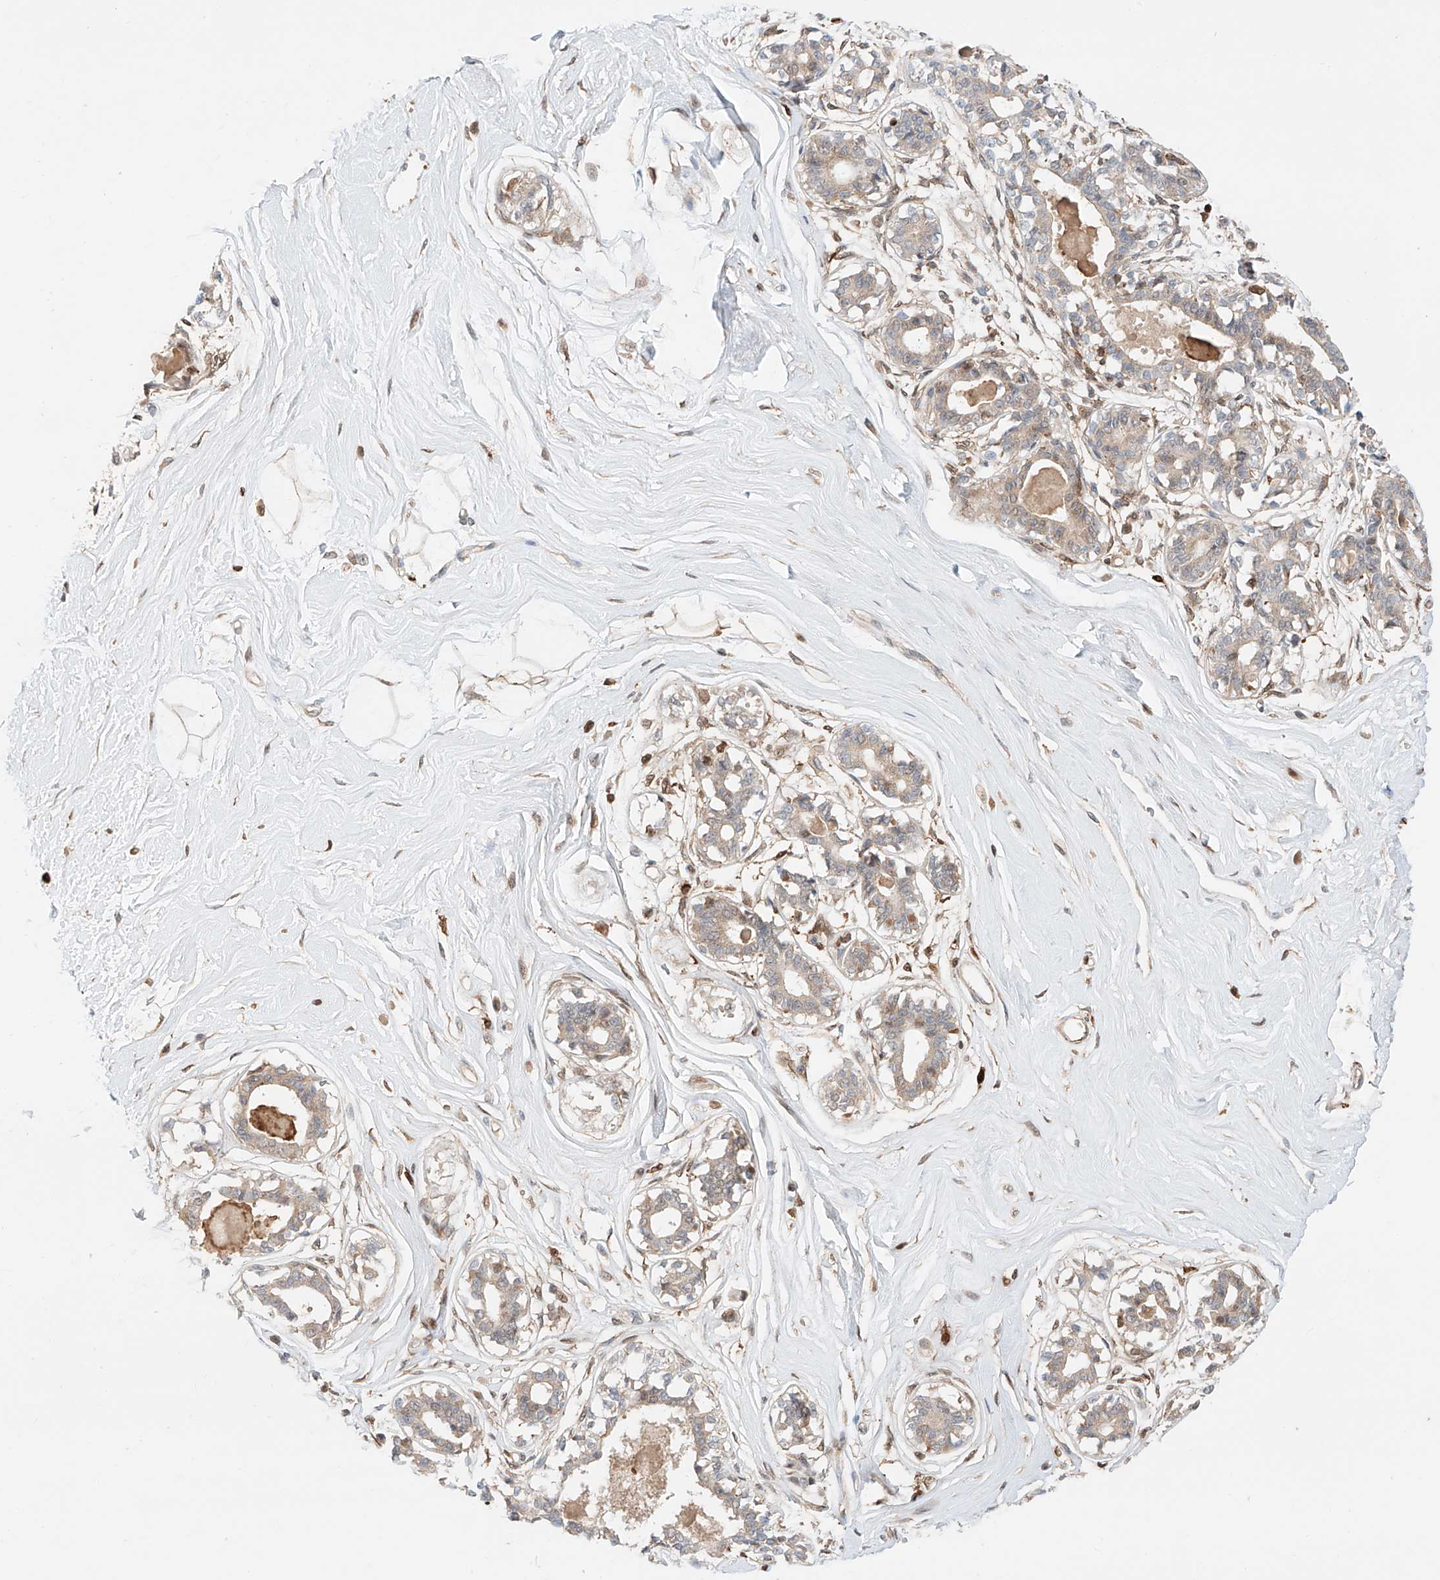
{"staining": {"intensity": "strong", "quantity": ">75%", "location": "cytoplasmic/membranous"}, "tissue": "breast", "cell_type": "Adipocytes", "image_type": "normal", "snomed": [{"axis": "morphology", "description": "Normal tissue, NOS"}, {"axis": "topography", "description": "Breast"}], "caption": "Benign breast exhibits strong cytoplasmic/membranous positivity in approximately >75% of adipocytes.", "gene": "IGSF22", "patient": {"sex": "female", "age": 45}}